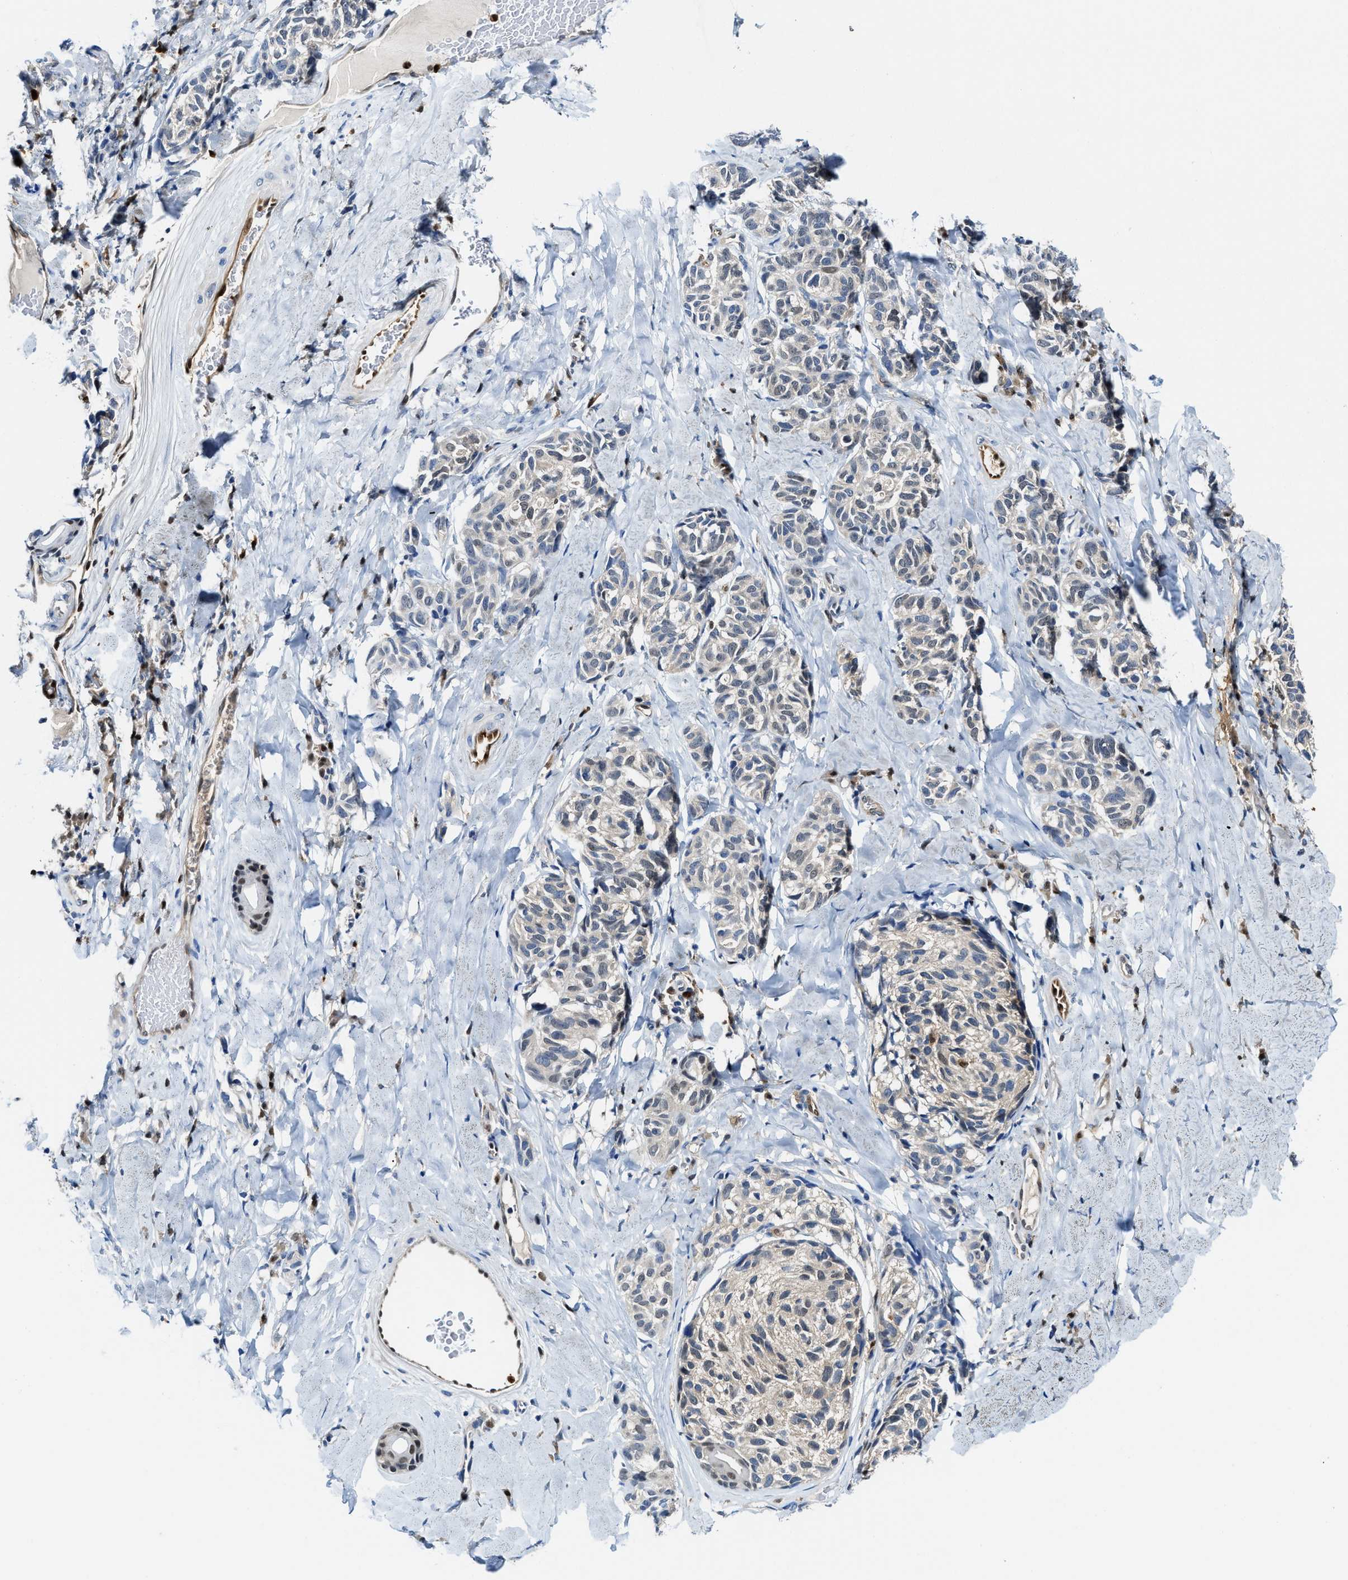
{"staining": {"intensity": "negative", "quantity": "none", "location": "none"}, "tissue": "melanoma", "cell_type": "Tumor cells", "image_type": "cancer", "snomed": [{"axis": "morphology", "description": "Malignant melanoma, NOS"}, {"axis": "topography", "description": "Skin"}], "caption": "Melanoma stained for a protein using immunohistochemistry reveals no positivity tumor cells.", "gene": "LTA4H", "patient": {"sex": "female", "age": 73}}